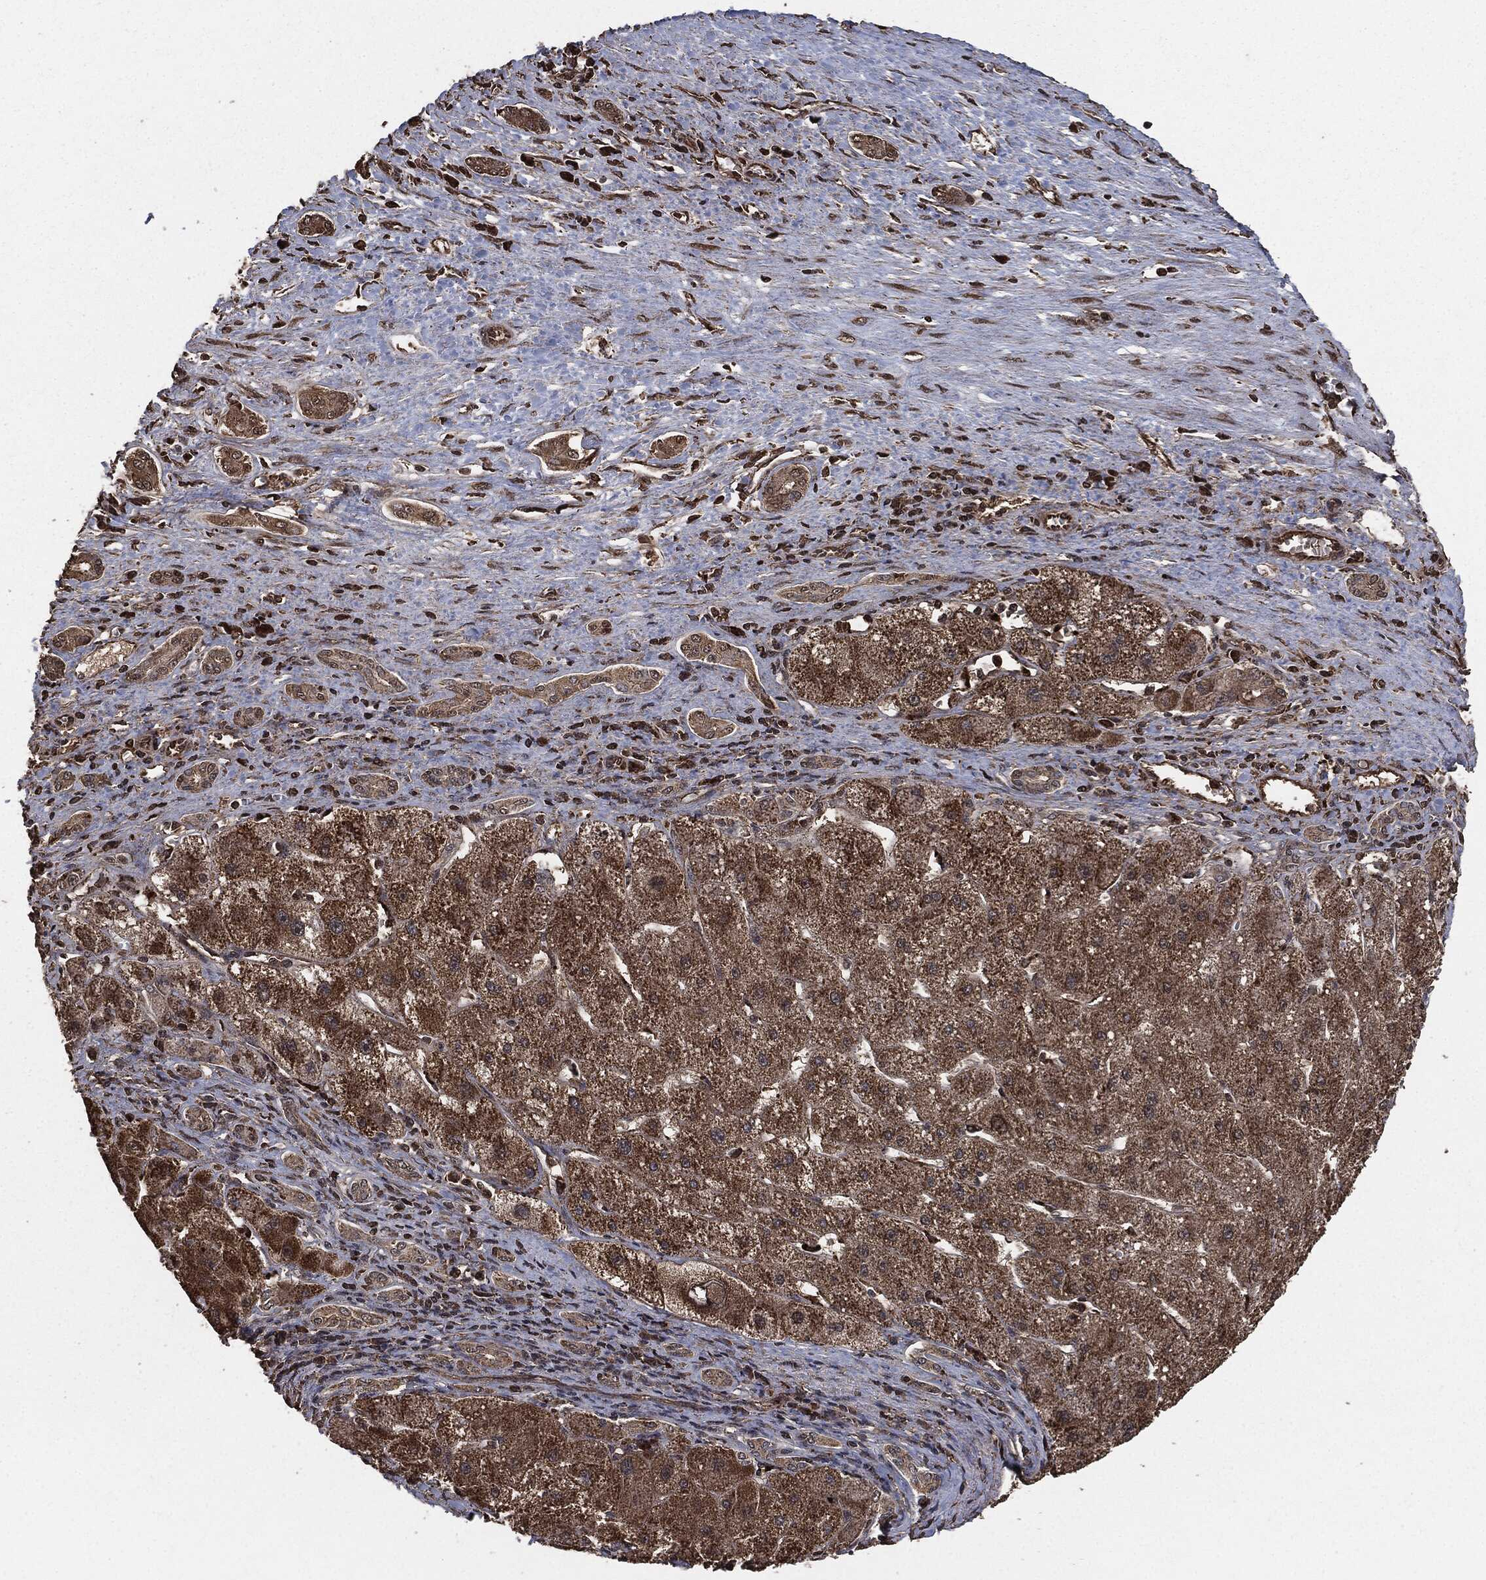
{"staining": {"intensity": "moderate", "quantity": "25%-75%", "location": "cytoplasmic/membranous"}, "tissue": "liver cancer", "cell_type": "Tumor cells", "image_type": "cancer", "snomed": [{"axis": "morphology", "description": "Carcinoma, Hepatocellular, NOS"}, {"axis": "topography", "description": "Liver"}], "caption": "Protein expression analysis of human liver cancer reveals moderate cytoplasmic/membranous expression in about 25%-75% of tumor cells.", "gene": "EGFR", "patient": {"sex": "female", "age": 82}}